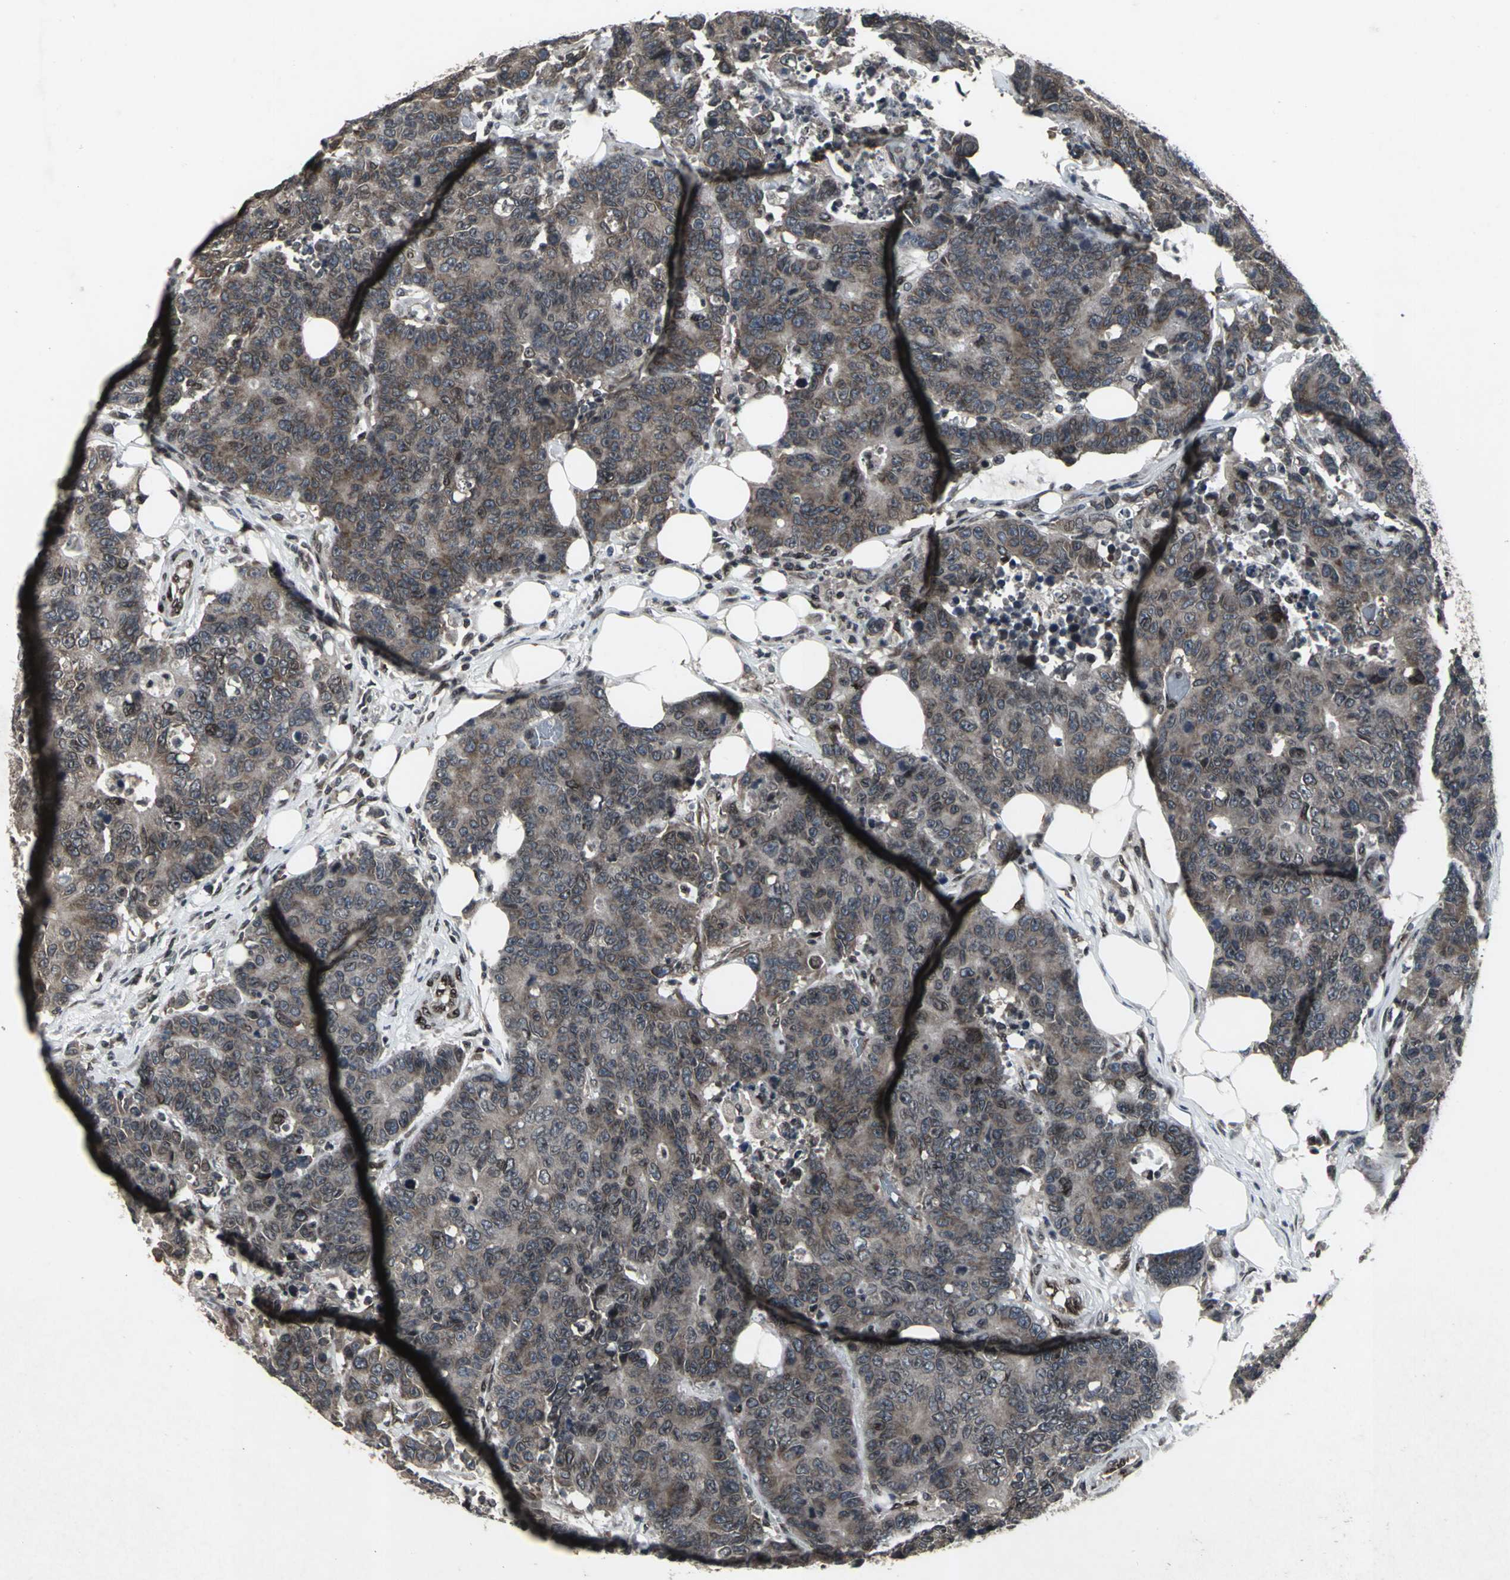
{"staining": {"intensity": "moderate", "quantity": ">75%", "location": "cytoplasmic/membranous"}, "tissue": "colorectal cancer", "cell_type": "Tumor cells", "image_type": "cancer", "snomed": [{"axis": "morphology", "description": "Adenocarcinoma, NOS"}, {"axis": "topography", "description": "Colon"}], "caption": "A brown stain labels moderate cytoplasmic/membranous expression of a protein in adenocarcinoma (colorectal) tumor cells.", "gene": "SH2B3", "patient": {"sex": "female", "age": 86}}